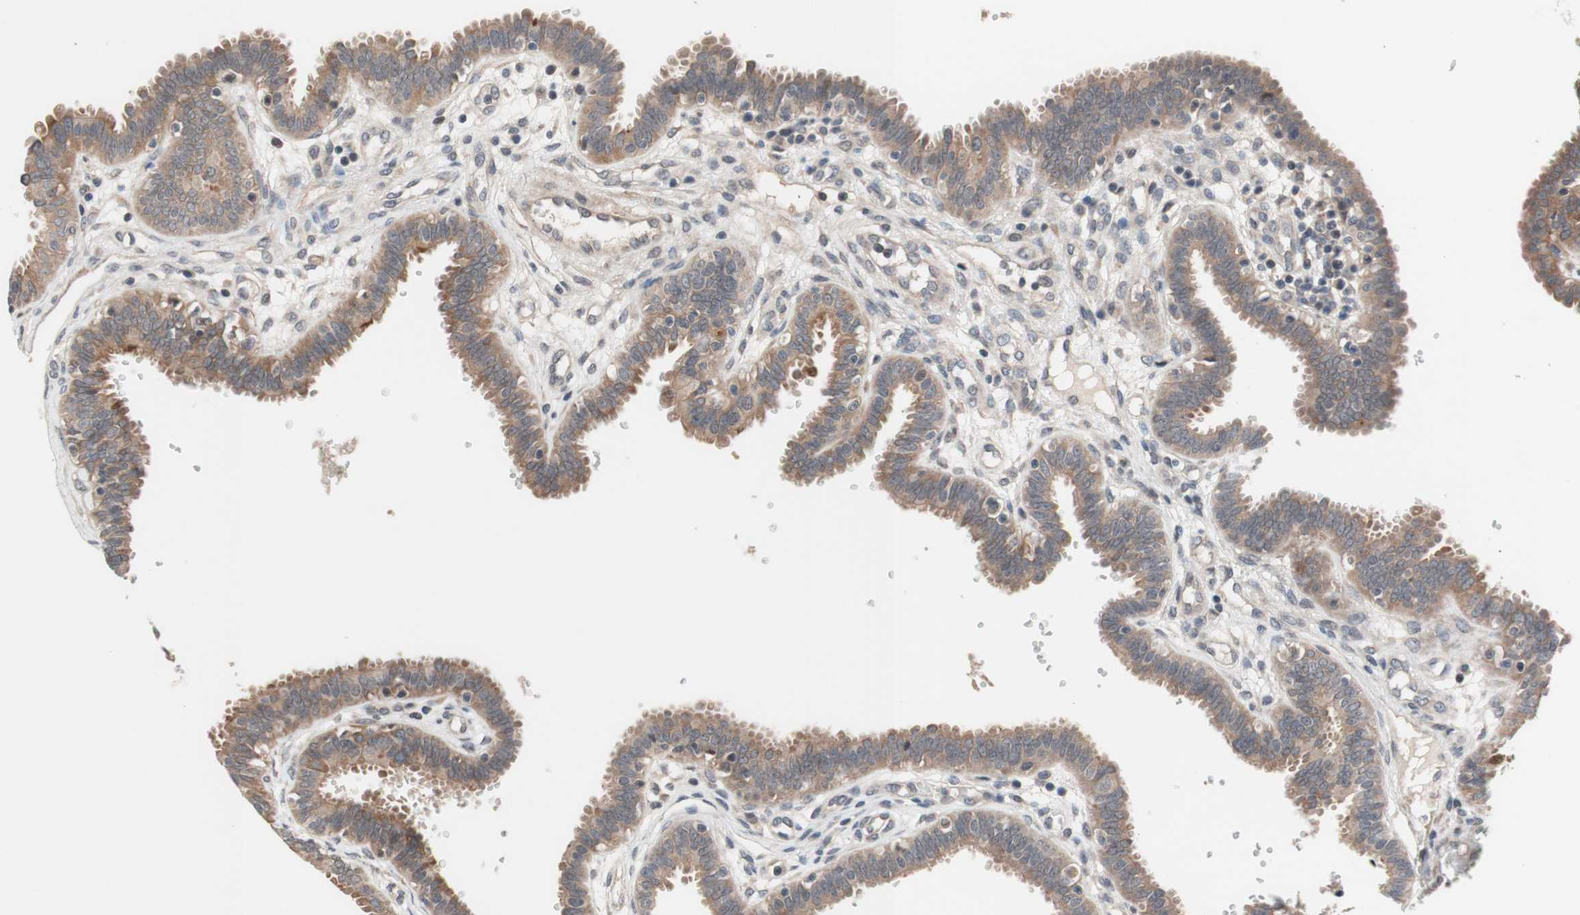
{"staining": {"intensity": "weak", "quantity": ">75%", "location": "cytoplasmic/membranous,nuclear"}, "tissue": "fallopian tube", "cell_type": "Glandular cells", "image_type": "normal", "snomed": [{"axis": "morphology", "description": "Normal tissue, NOS"}, {"axis": "topography", "description": "Fallopian tube"}], "caption": "Brown immunohistochemical staining in unremarkable fallopian tube shows weak cytoplasmic/membranous,nuclear positivity in about >75% of glandular cells.", "gene": "CD55", "patient": {"sex": "female", "age": 32}}